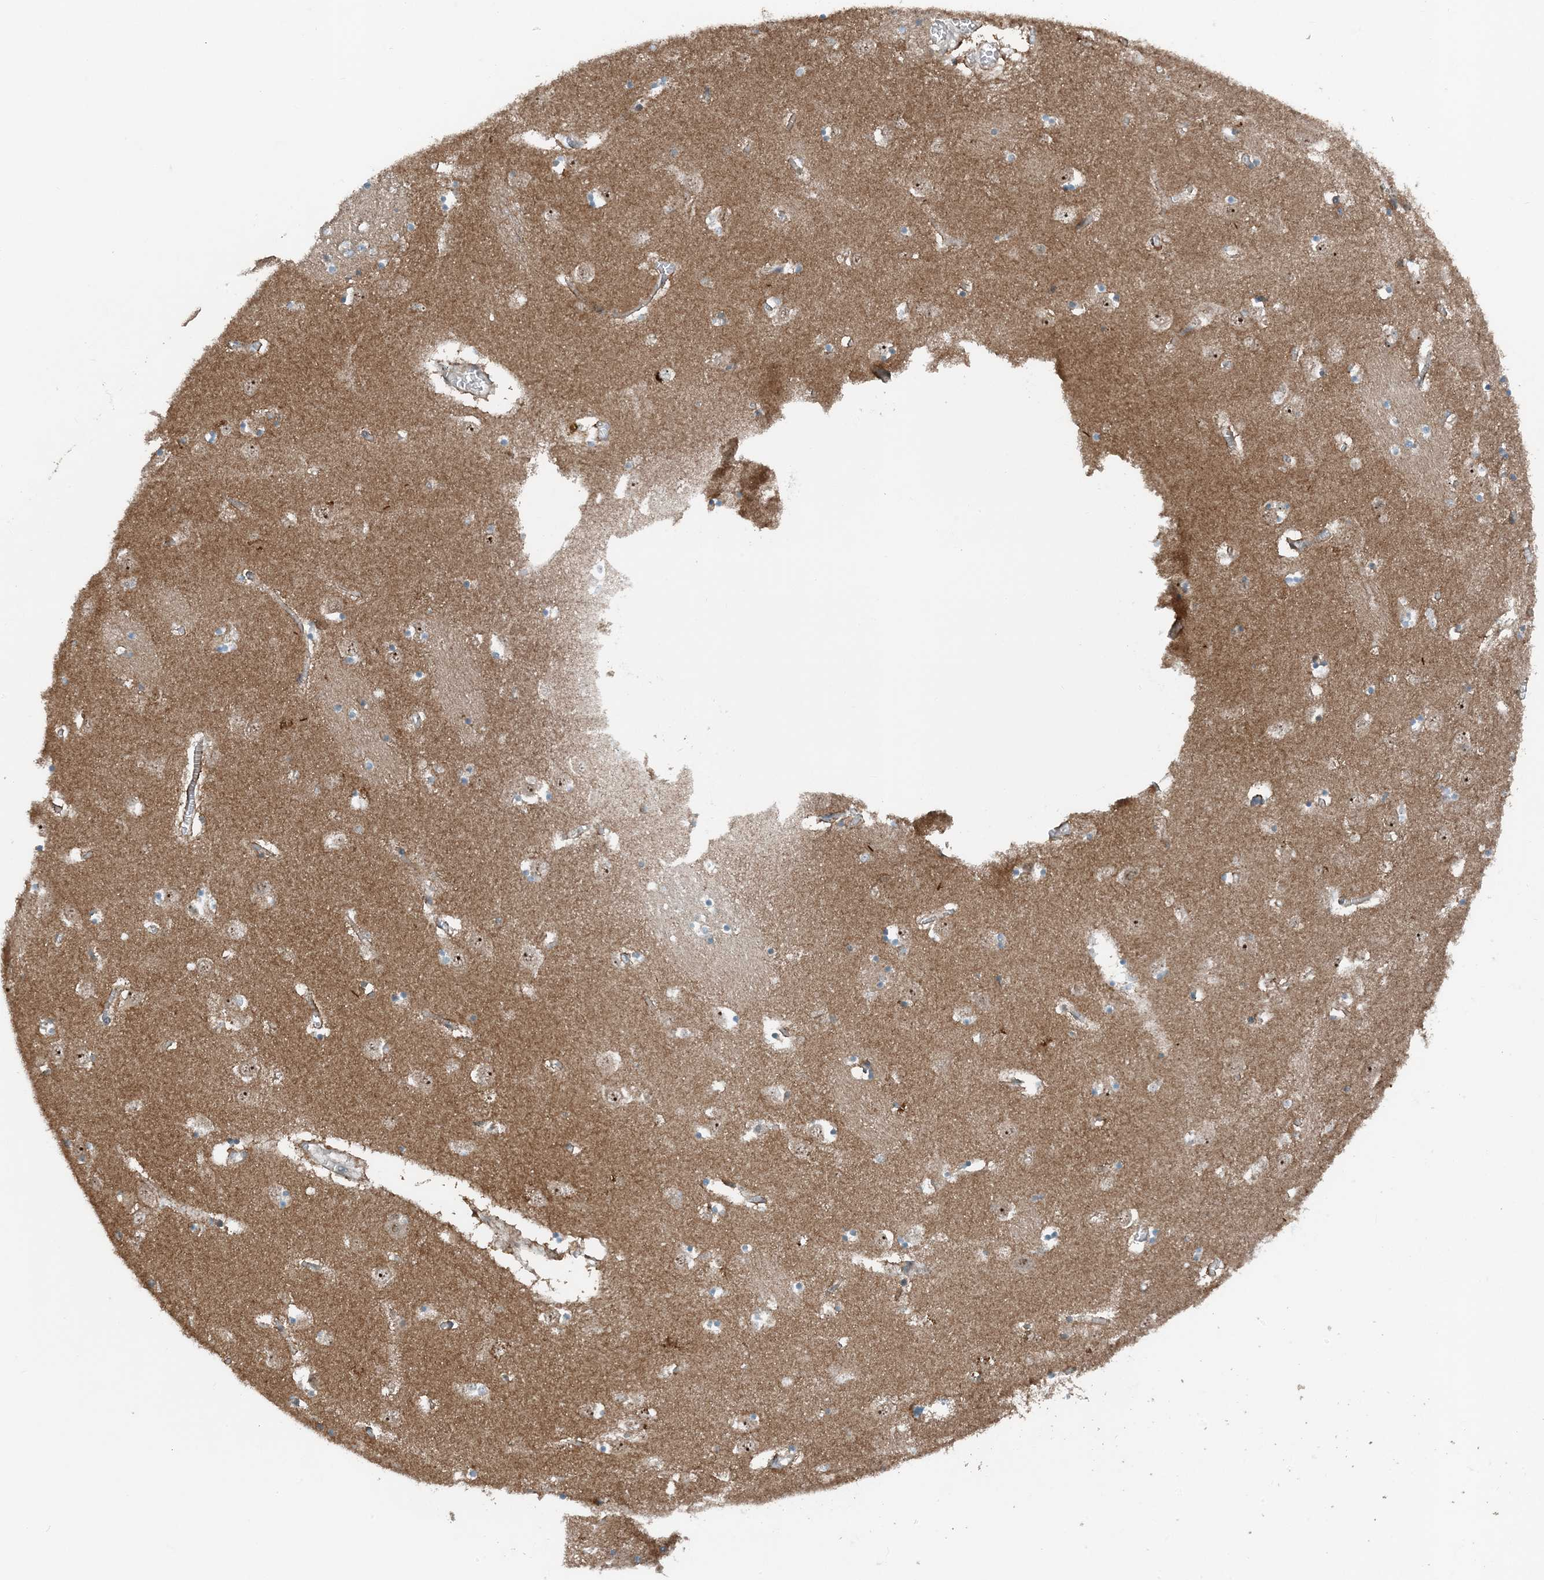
{"staining": {"intensity": "negative", "quantity": "none", "location": "none"}, "tissue": "caudate", "cell_type": "Glial cells", "image_type": "normal", "snomed": [{"axis": "morphology", "description": "Normal tissue, NOS"}, {"axis": "topography", "description": "Lateral ventricle wall"}], "caption": "Immunohistochemical staining of benign human caudate exhibits no significant expression in glial cells. The staining was performed using DAB (3,3'-diaminobenzidine) to visualize the protein expression in brown, while the nuclei were stained in blue with hematoxylin (Magnification: 20x).", "gene": "MITD1", "patient": {"sex": "male", "age": 70}}